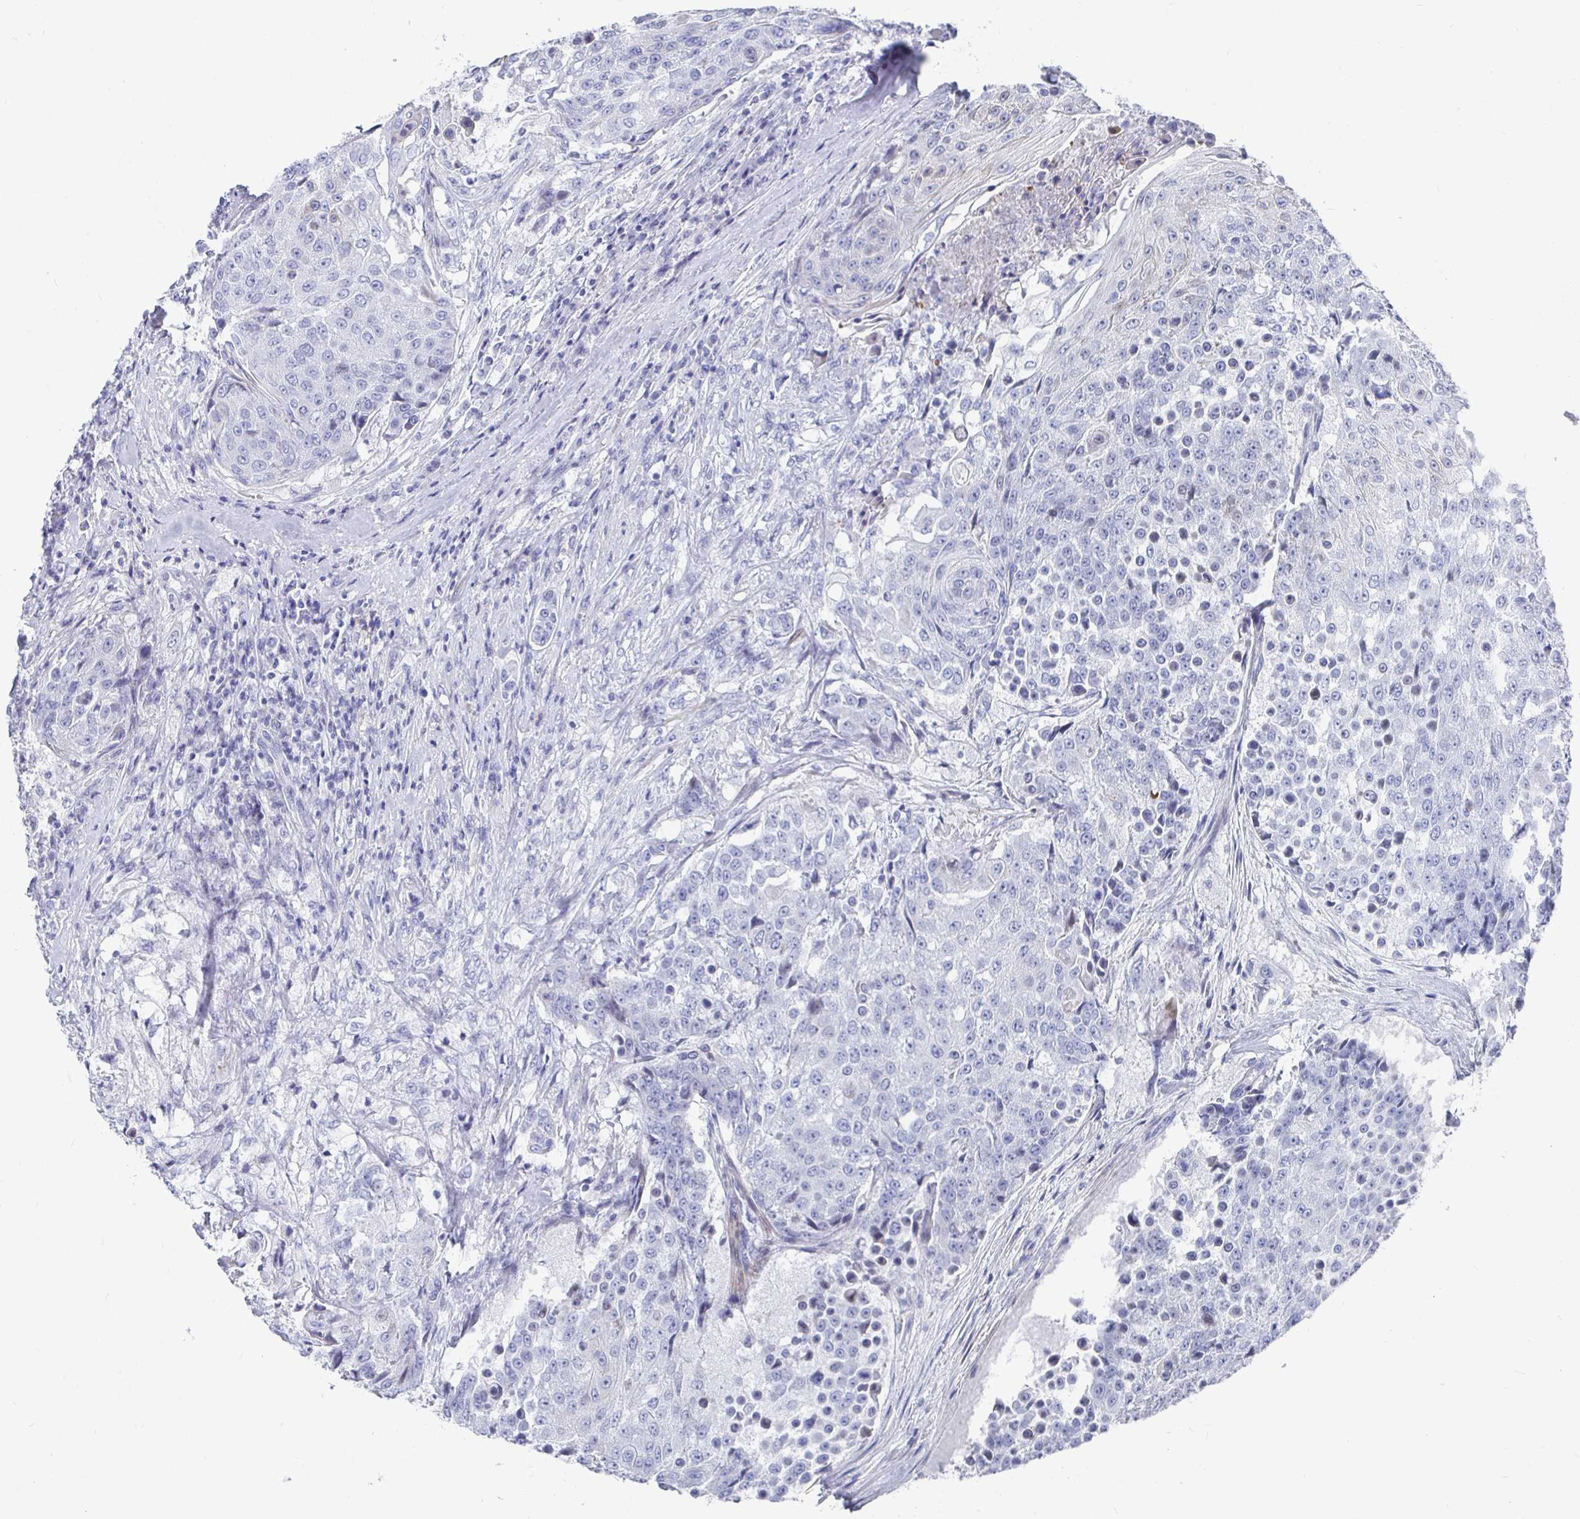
{"staining": {"intensity": "negative", "quantity": "none", "location": "none"}, "tissue": "urothelial cancer", "cell_type": "Tumor cells", "image_type": "cancer", "snomed": [{"axis": "morphology", "description": "Urothelial carcinoma, High grade"}, {"axis": "topography", "description": "Urinary bladder"}], "caption": "The immunohistochemistry photomicrograph has no significant expression in tumor cells of urothelial cancer tissue.", "gene": "ZFP82", "patient": {"sex": "female", "age": 63}}